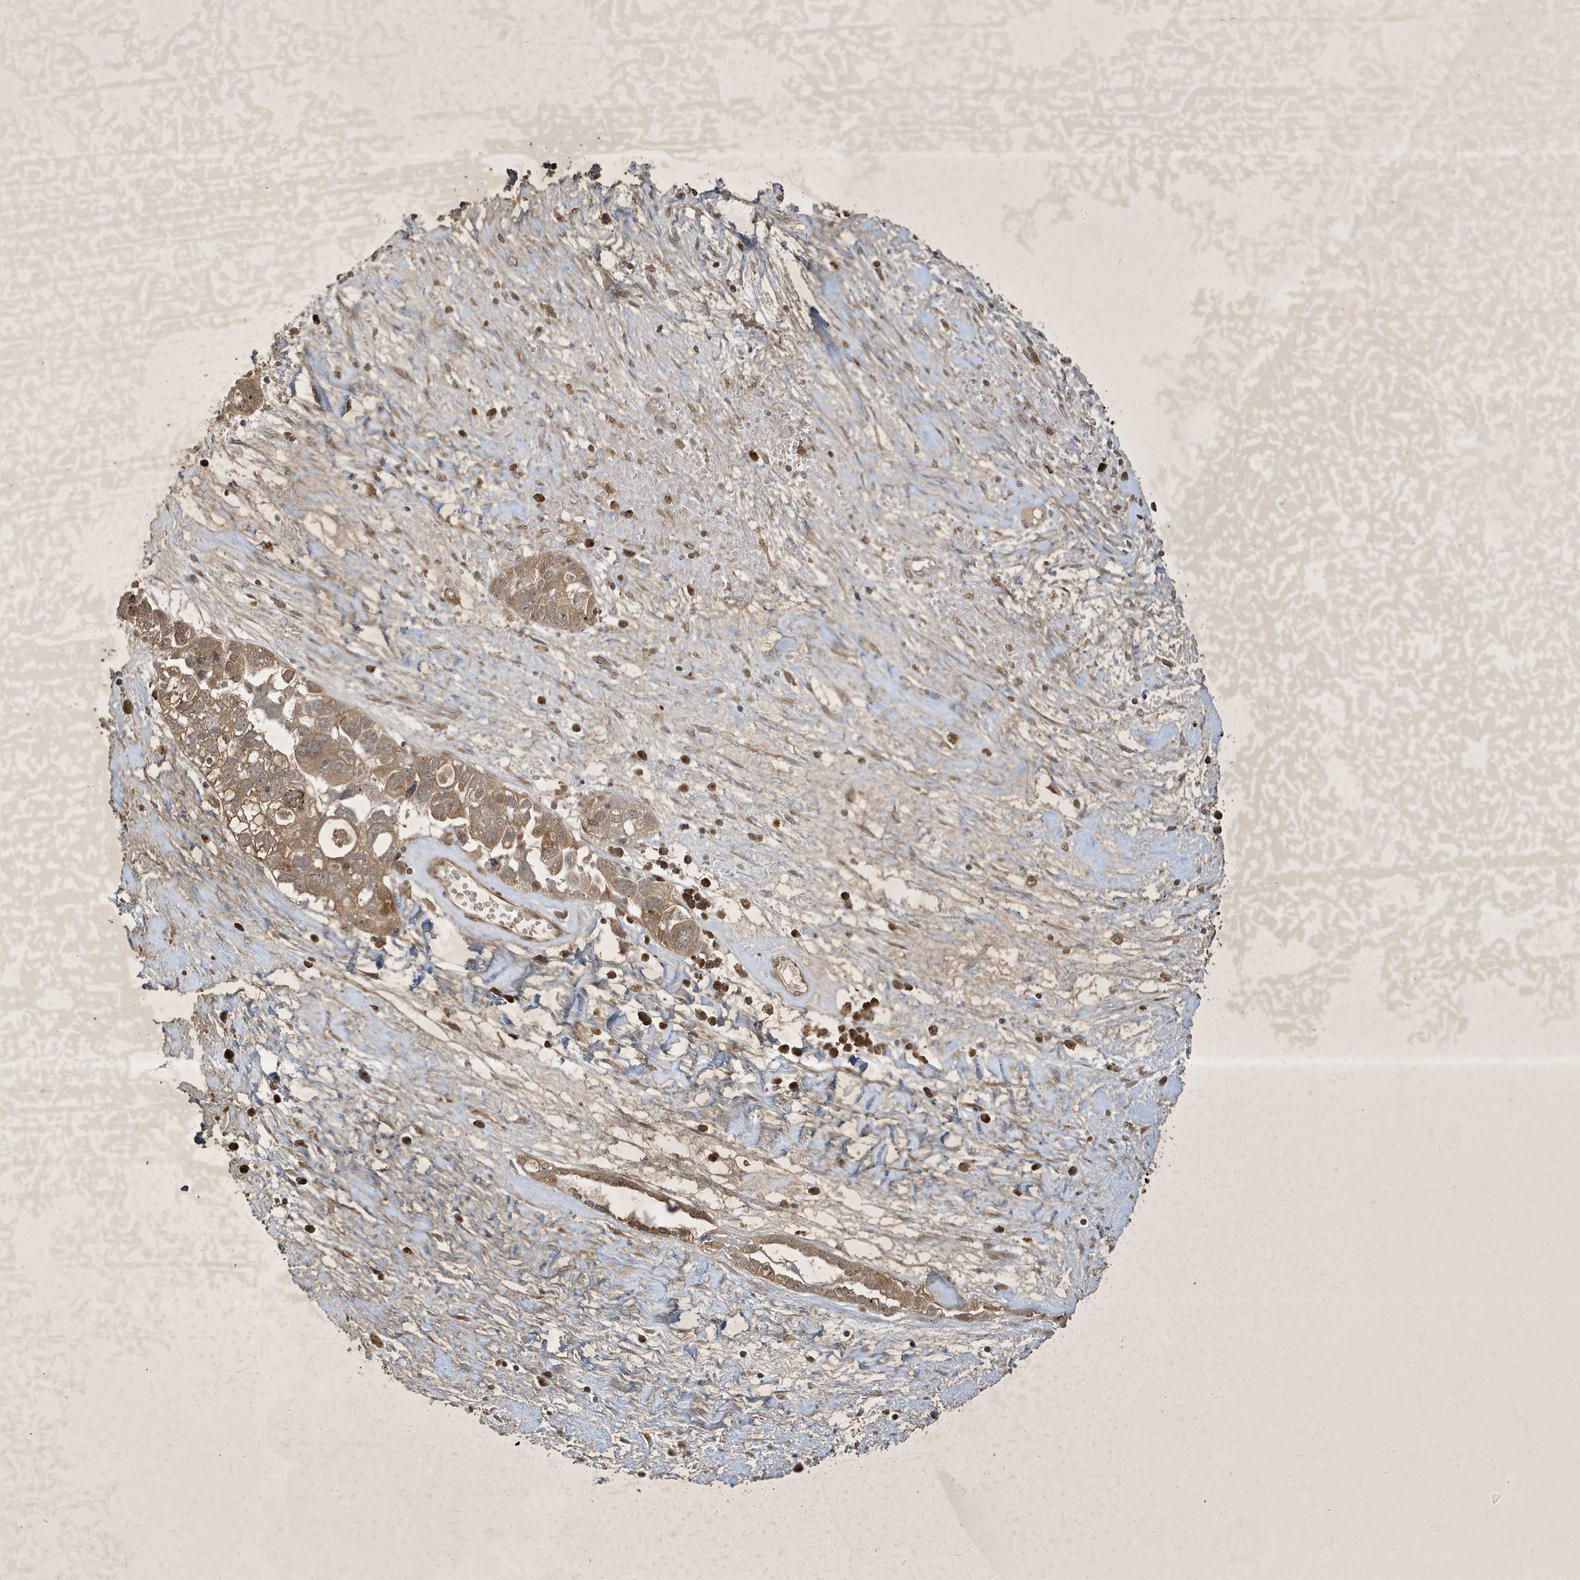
{"staining": {"intensity": "moderate", "quantity": ">75%", "location": "cytoplasmic/membranous"}, "tissue": "ovarian cancer", "cell_type": "Tumor cells", "image_type": "cancer", "snomed": [{"axis": "morphology", "description": "Carcinoma, NOS"}, {"axis": "morphology", "description": "Cystadenocarcinoma, serous, NOS"}, {"axis": "topography", "description": "Ovary"}], "caption": "About >75% of tumor cells in human ovarian serous cystadenocarcinoma demonstrate moderate cytoplasmic/membranous protein staining as visualized by brown immunohistochemical staining.", "gene": "STX10", "patient": {"sex": "female", "age": 69}}